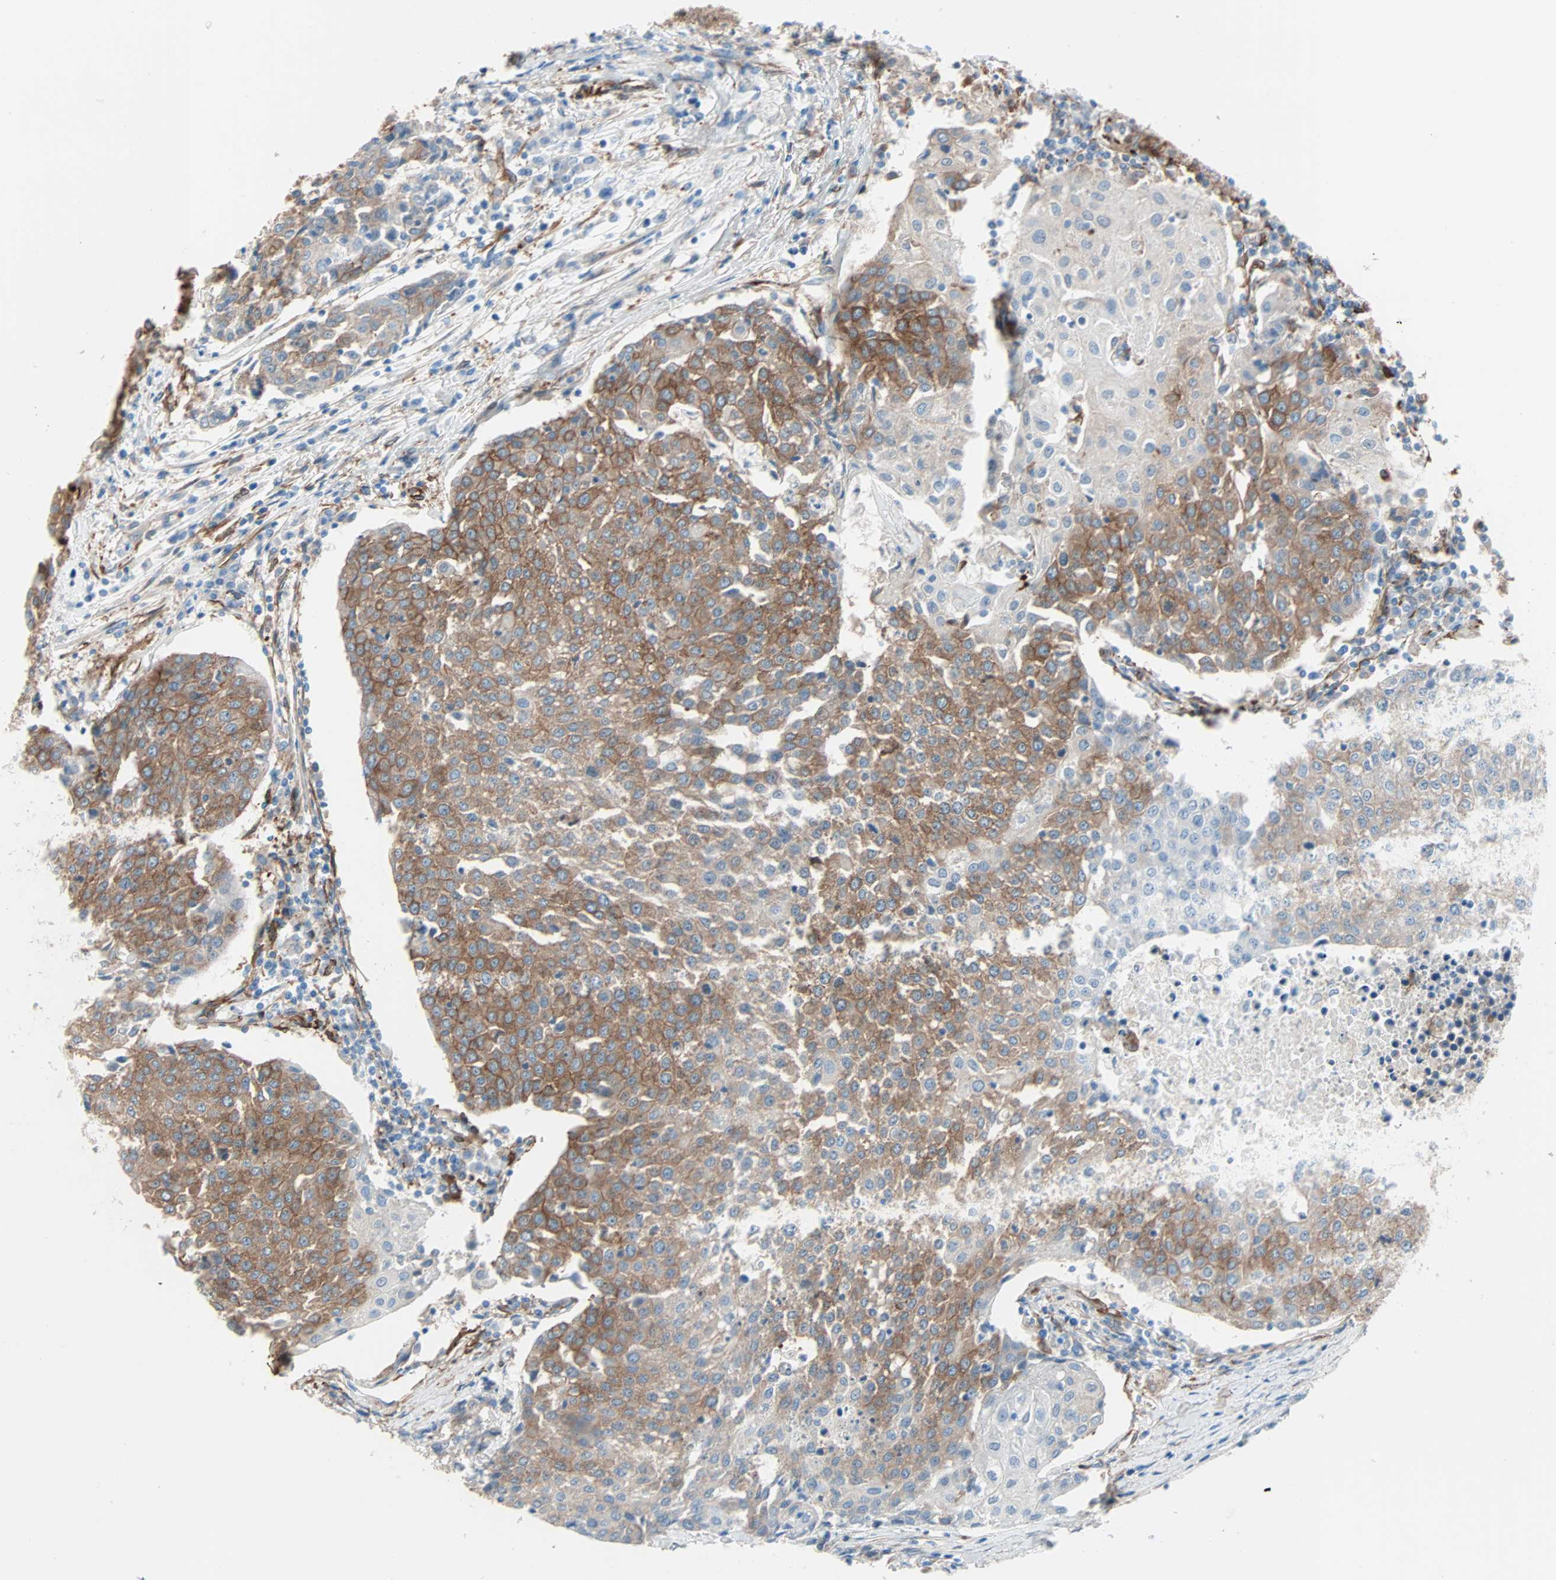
{"staining": {"intensity": "moderate", "quantity": ">75%", "location": "cytoplasmic/membranous"}, "tissue": "urothelial cancer", "cell_type": "Tumor cells", "image_type": "cancer", "snomed": [{"axis": "morphology", "description": "Urothelial carcinoma, High grade"}, {"axis": "topography", "description": "Urinary bladder"}], "caption": "An image showing moderate cytoplasmic/membranous positivity in about >75% of tumor cells in urothelial carcinoma (high-grade), as visualized by brown immunohistochemical staining.", "gene": "EPB41L2", "patient": {"sex": "female", "age": 85}}